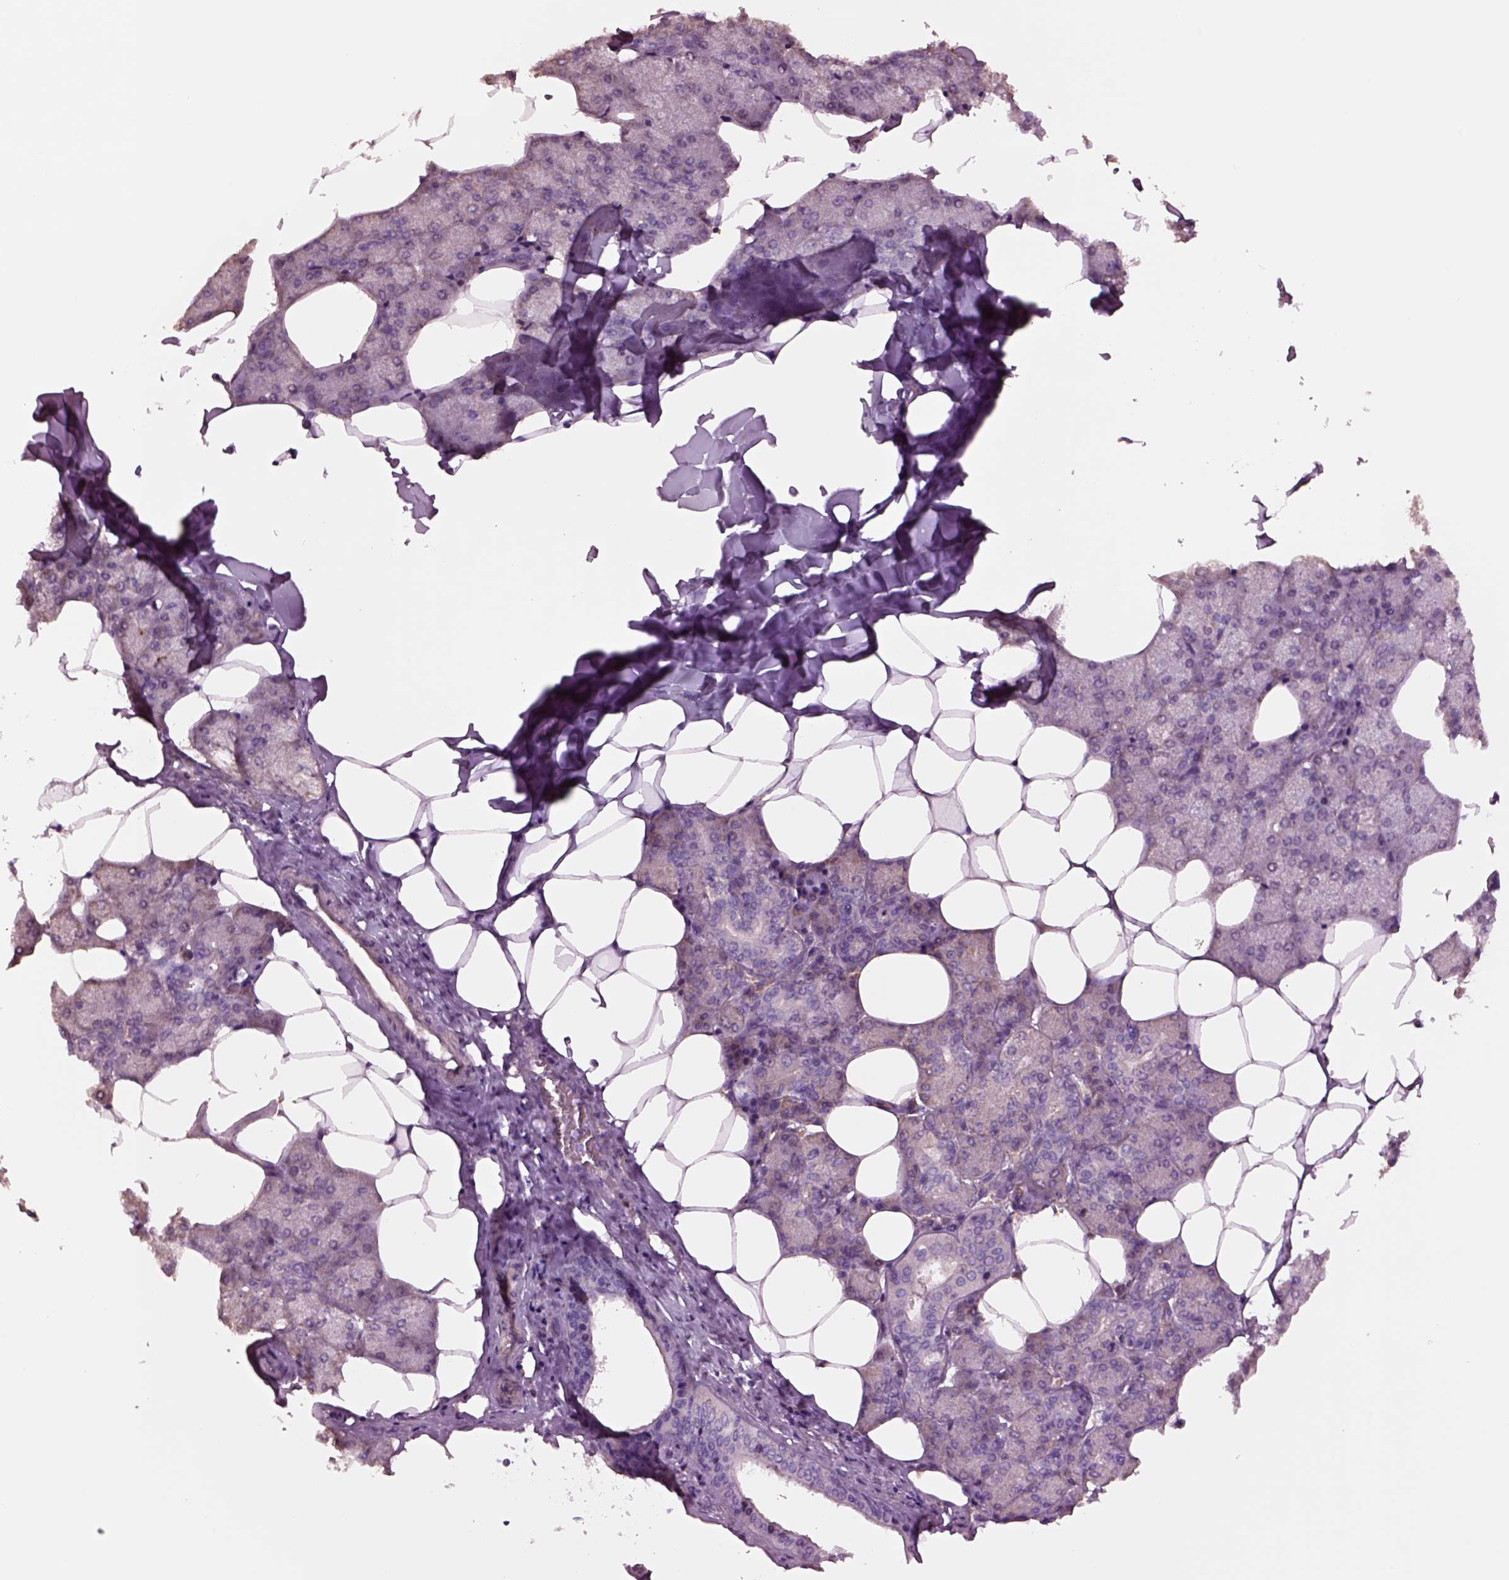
{"staining": {"intensity": "negative", "quantity": "none", "location": "none"}, "tissue": "salivary gland", "cell_type": "Glandular cells", "image_type": "normal", "snomed": [{"axis": "morphology", "description": "Normal tissue, NOS"}, {"axis": "topography", "description": "Salivary gland"}], "caption": "The immunohistochemistry (IHC) photomicrograph has no significant expression in glandular cells of salivary gland.", "gene": "HTR1B", "patient": {"sex": "female", "age": 43}}